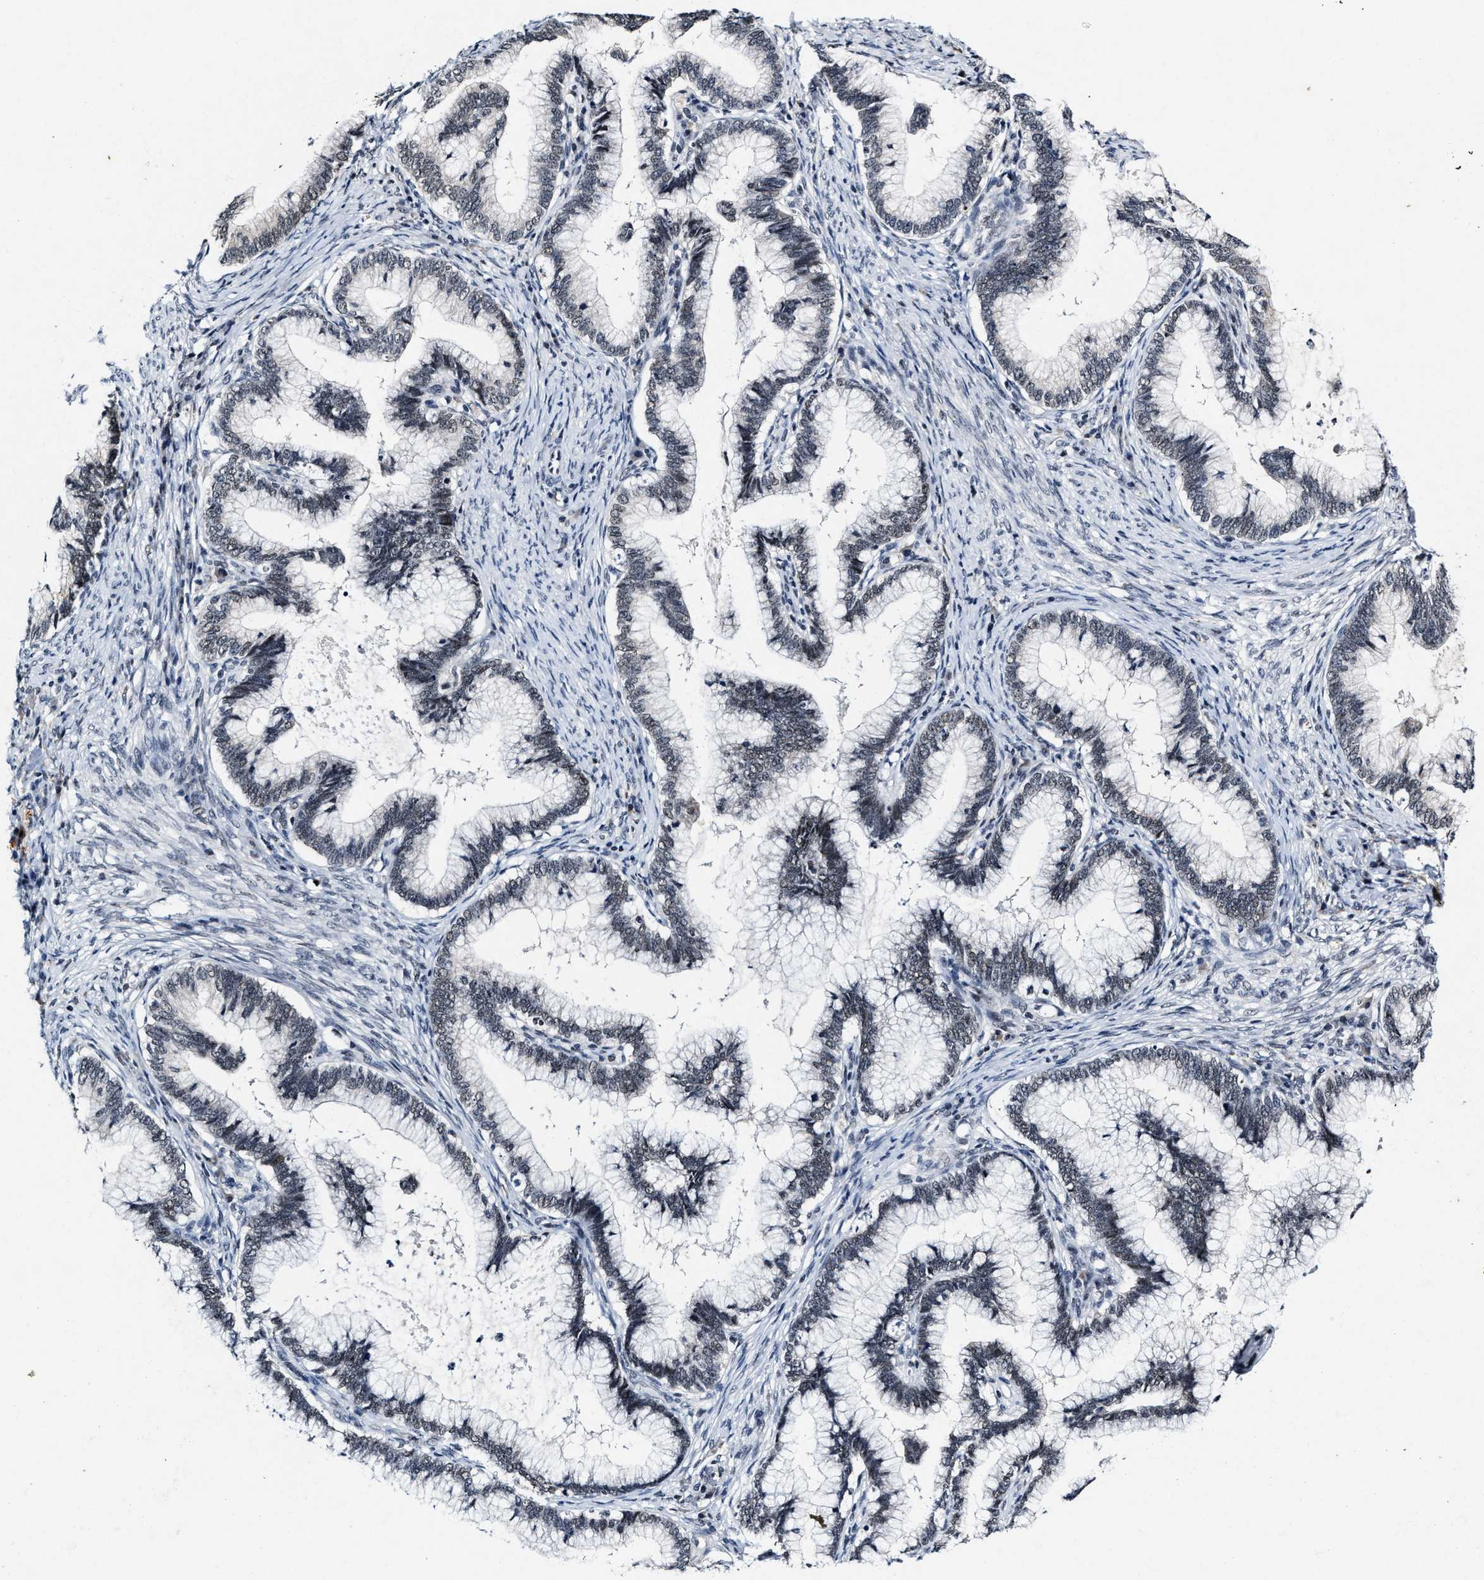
{"staining": {"intensity": "negative", "quantity": "none", "location": "none"}, "tissue": "cervical cancer", "cell_type": "Tumor cells", "image_type": "cancer", "snomed": [{"axis": "morphology", "description": "Adenocarcinoma, NOS"}, {"axis": "topography", "description": "Cervix"}], "caption": "Immunohistochemistry of cervical cancer (adenocarcinoma) reveals no staining in tumor cells. Brightfield microscopy of IHC stained with DAB (3,3'-diaminobenzidine) (brown) and hematoxylin (blue), captured at high magnification.", "gene": "INIP", "patient": {"sex": "female", "age": 36}}